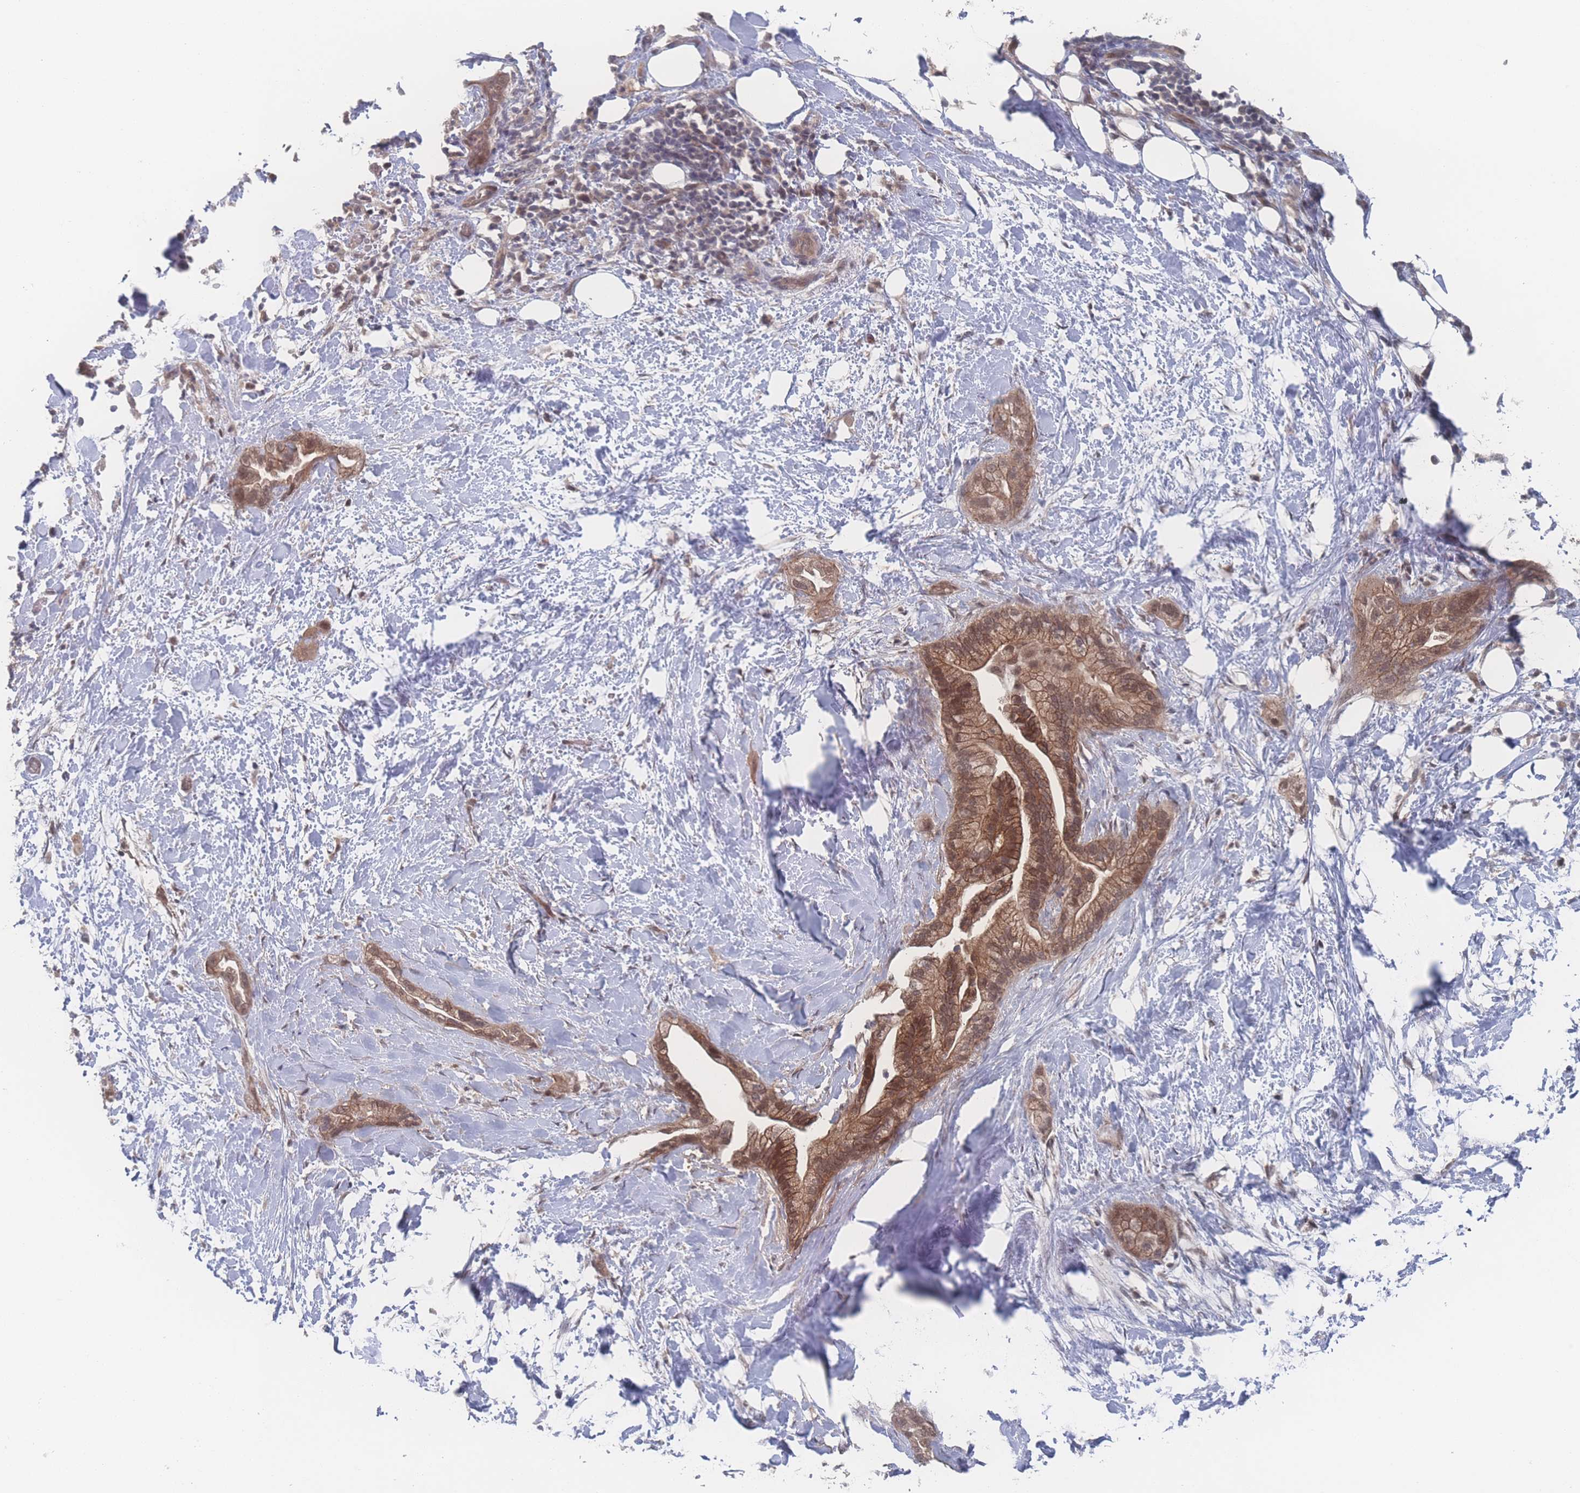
{"staining": {"intensity": "moderate", "quantity": ">75%", "location": "cytoplasmic/membranous,nuclear"}, "tissue": "pancreatic cancer", "cell_type": "Tumor cells", "image_type": "cancer", "snomed": [{"axis": "morphology", "description": "Adenocarcinoma, NOS"}, {"axis": "topography", "description": "Pancreas"}], "caption": "Immunohistochemical staining of human pancreatic adenocarcinoma demonstrates moderate cytoplasmic/membranous and nuclear protein expression in approximately >75% of tumor cells.", "gene": "NBEAL1", "patient": {"sex": "male", "age": 44}}